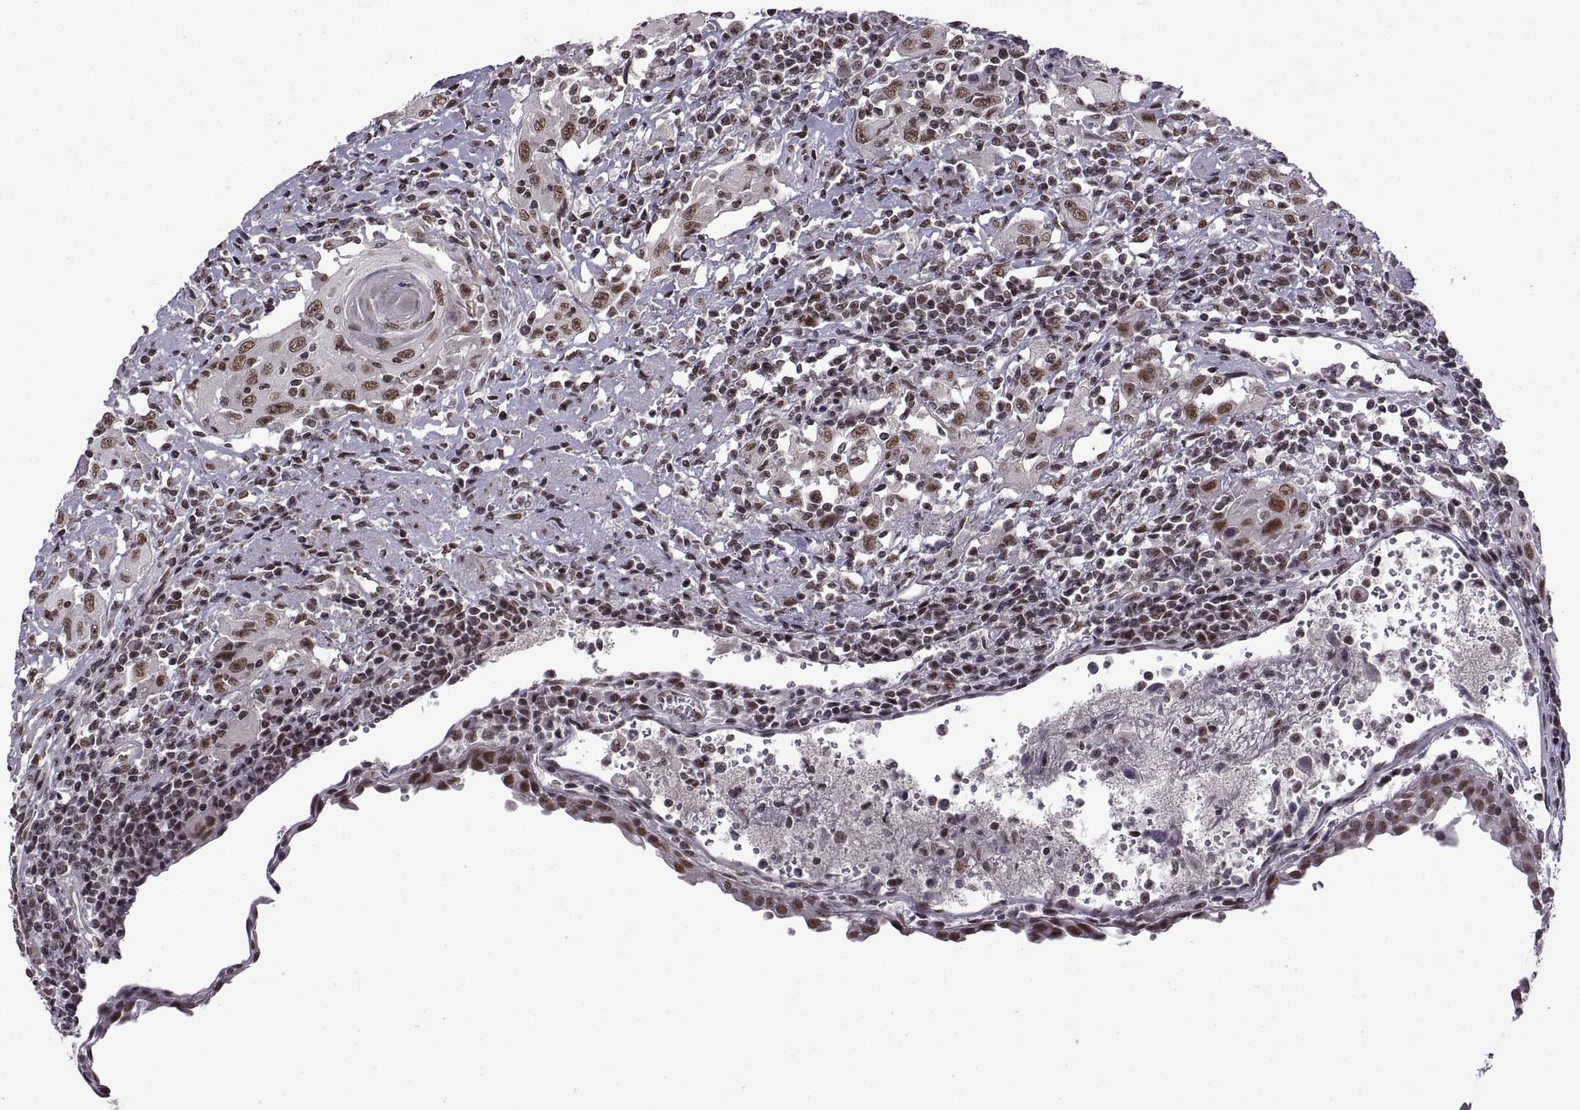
{"staining": {"intensity": "strong", "quantity": ">75%", "location": "nuclear"}, "tissue": "urothelial cancer", "cell_type": "Tumor cells", "image_type": "cancer", "snomed": [{"axis": "morphology", "description": "Urothelial carcinoma, High grade"}, {"axis": "topography", "description": "Urinary bladder"}], "caption": "Protein staining of urothelial carcinoma (high-grade) tissue displays strong nuclear expression in approximately >75% of tumor cells.", "gene": "MT1E", "patient": {"sex": "female", "age": 85}}